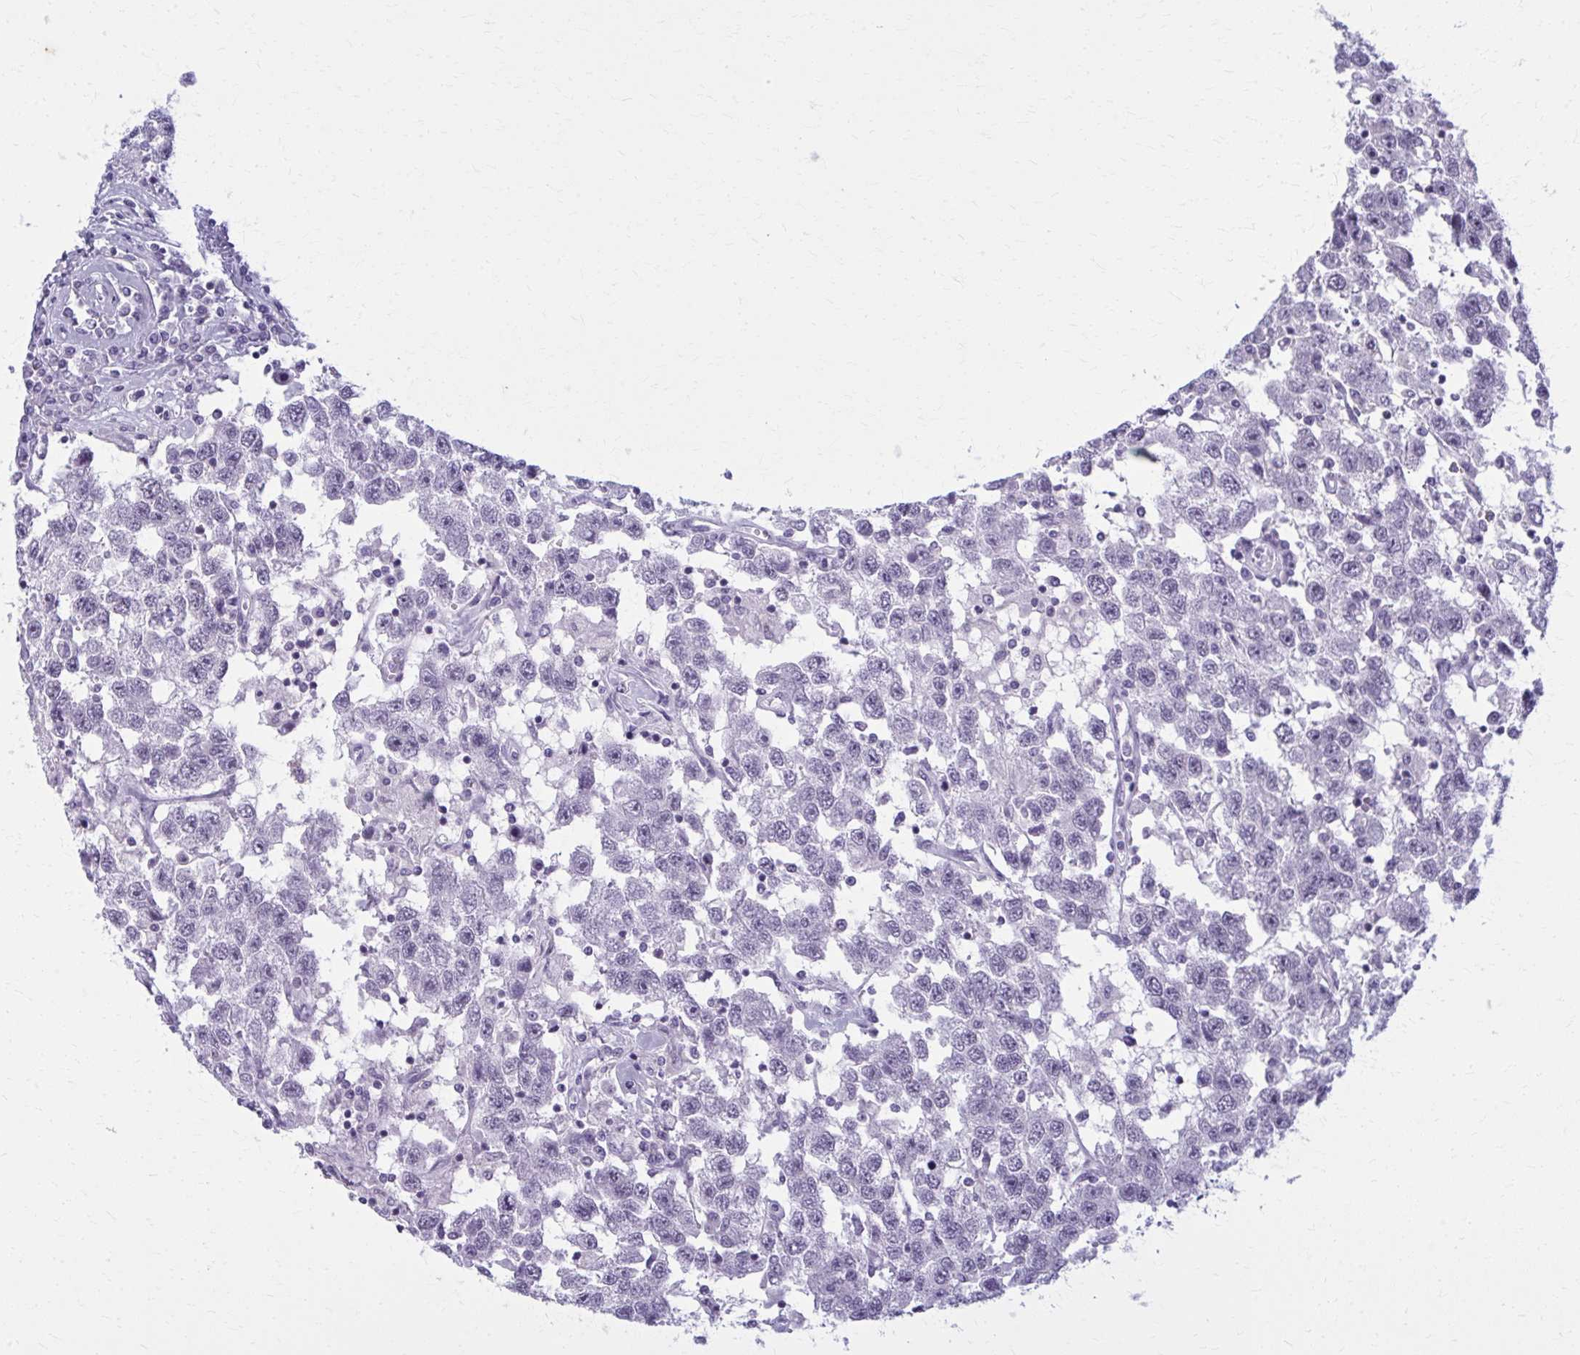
{"staining": {"intensity": "negative", "quantity": "none", "location": "none"}, "tissue": "testis cancer", "cell_type": "Tumor cells", "image_type": "cancer", "snomed": [{"axis": "morphology", "description": "Seminoma, NOS"}, {"axis": "topography", "description": "Testis"}], "caption": "Tumor cells are negative for brown protein staining in testis cancer.", "gene": "CARD9", "patient": {"sex": "male", "age": 41}}